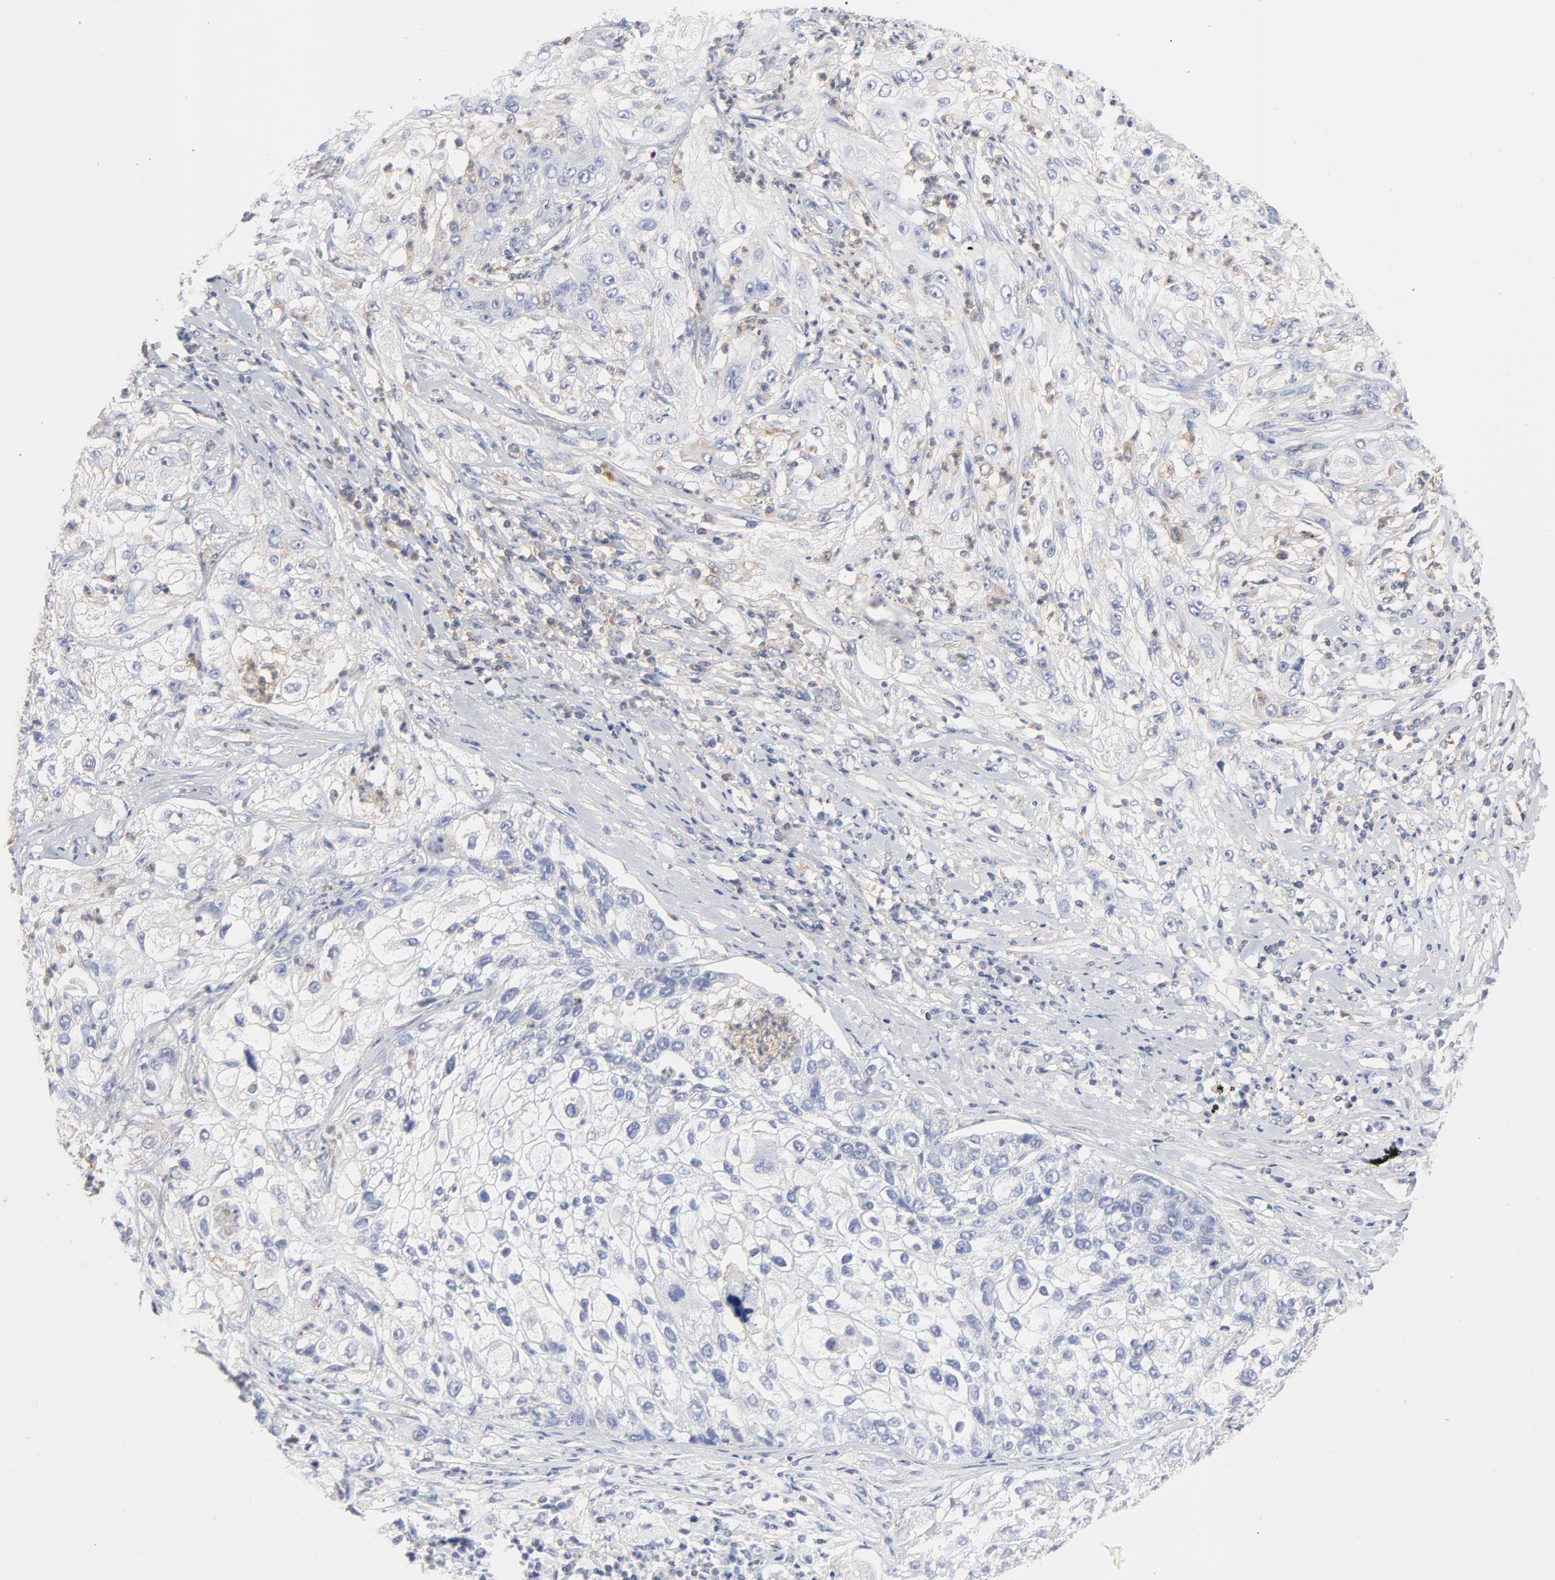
{"staining": {"intensity": "negative", "quantity": "none", "location": "none"}, "tissue": "lung cancer", "cell_type": "Tumor cells", "image_type": "cancer", "snomed": [{"axis": "morphology", "description": "Inflammation, NOS"}, {"axis": "morphology", "description": "Squamous cell carcinoma, NOS"}, {"axis": "topography", "description": "Lymph node"}, {"axis": "topography", "description": "Soft tissue"}, {"axis": "topography", "description": "Lung"}], "caption": "An image of lung cancer (squamous cell carcinoma) stained for a protein shows no brown staining in tumor cells.", "gene": "CAB39L", "patient": {"sex": "male", "age": 66}}